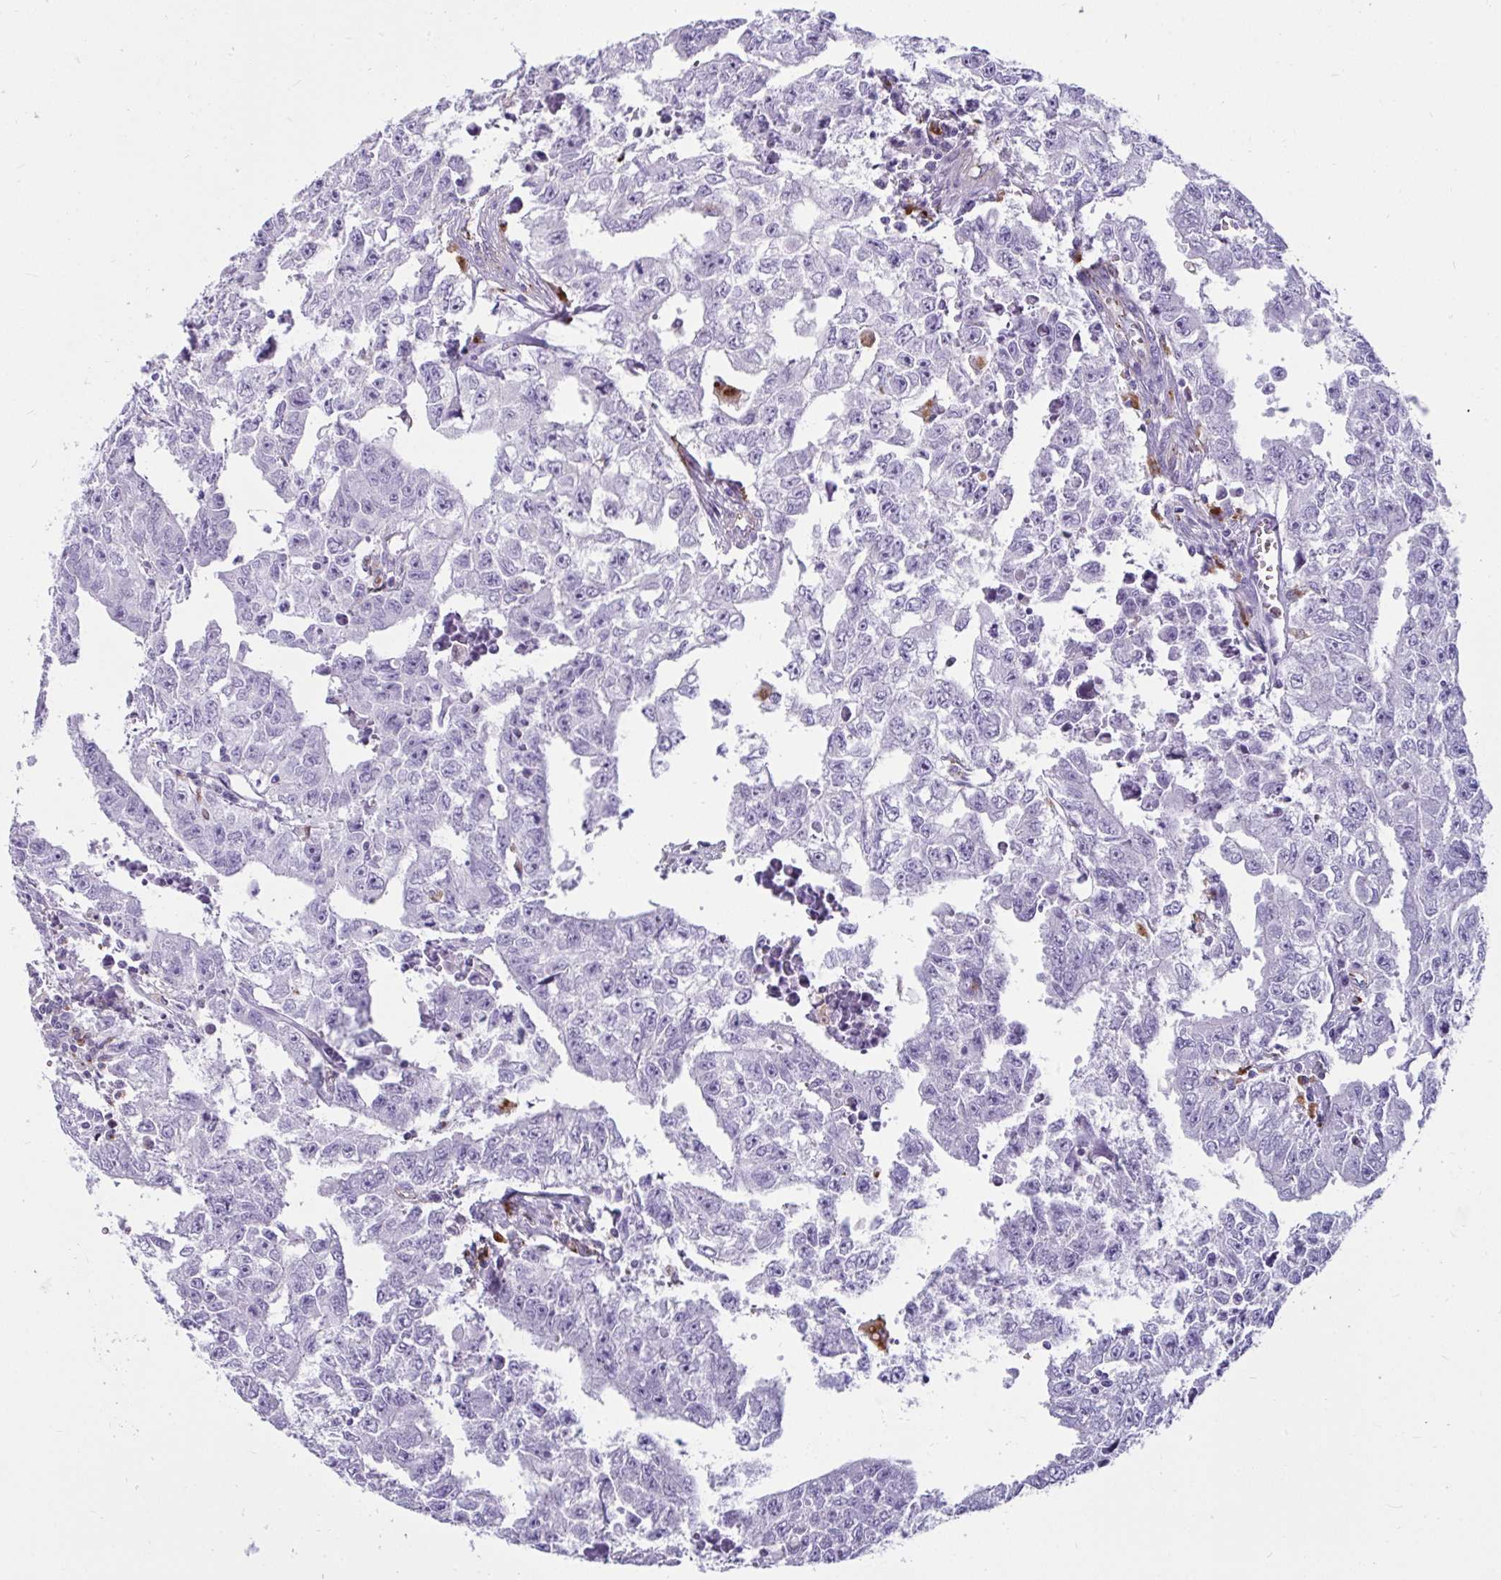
{"staining": {"intensity": "negative", "quantity": "none", "location": "none"}, "tissue": "testis cancer", "cell_type": "Tumor cells", "image_type": "cancer", "snomed": [{"axis": "morphology", "description": "Carcinoma, Embryonal, NOS"}, {"axis": "morphology", "description": "Teratoma, malignant, NOS"}, {"axis": "topography", "description": "Testis"}], "caption": "Immunohistochemistry (IHC) image of neoplastic tissue: malignant teratoma (testis) stained with DAB displays no significant protein staining in tumor cells. (Stains: DAB (3,3'-diaminobenzidine) immunohistochemistry with hematoxylin counter stain, Microscopy: brightfield microscopy at high magnification).", "gene": "CTSZ", "patient": {"sex": "male", "age": 24}}